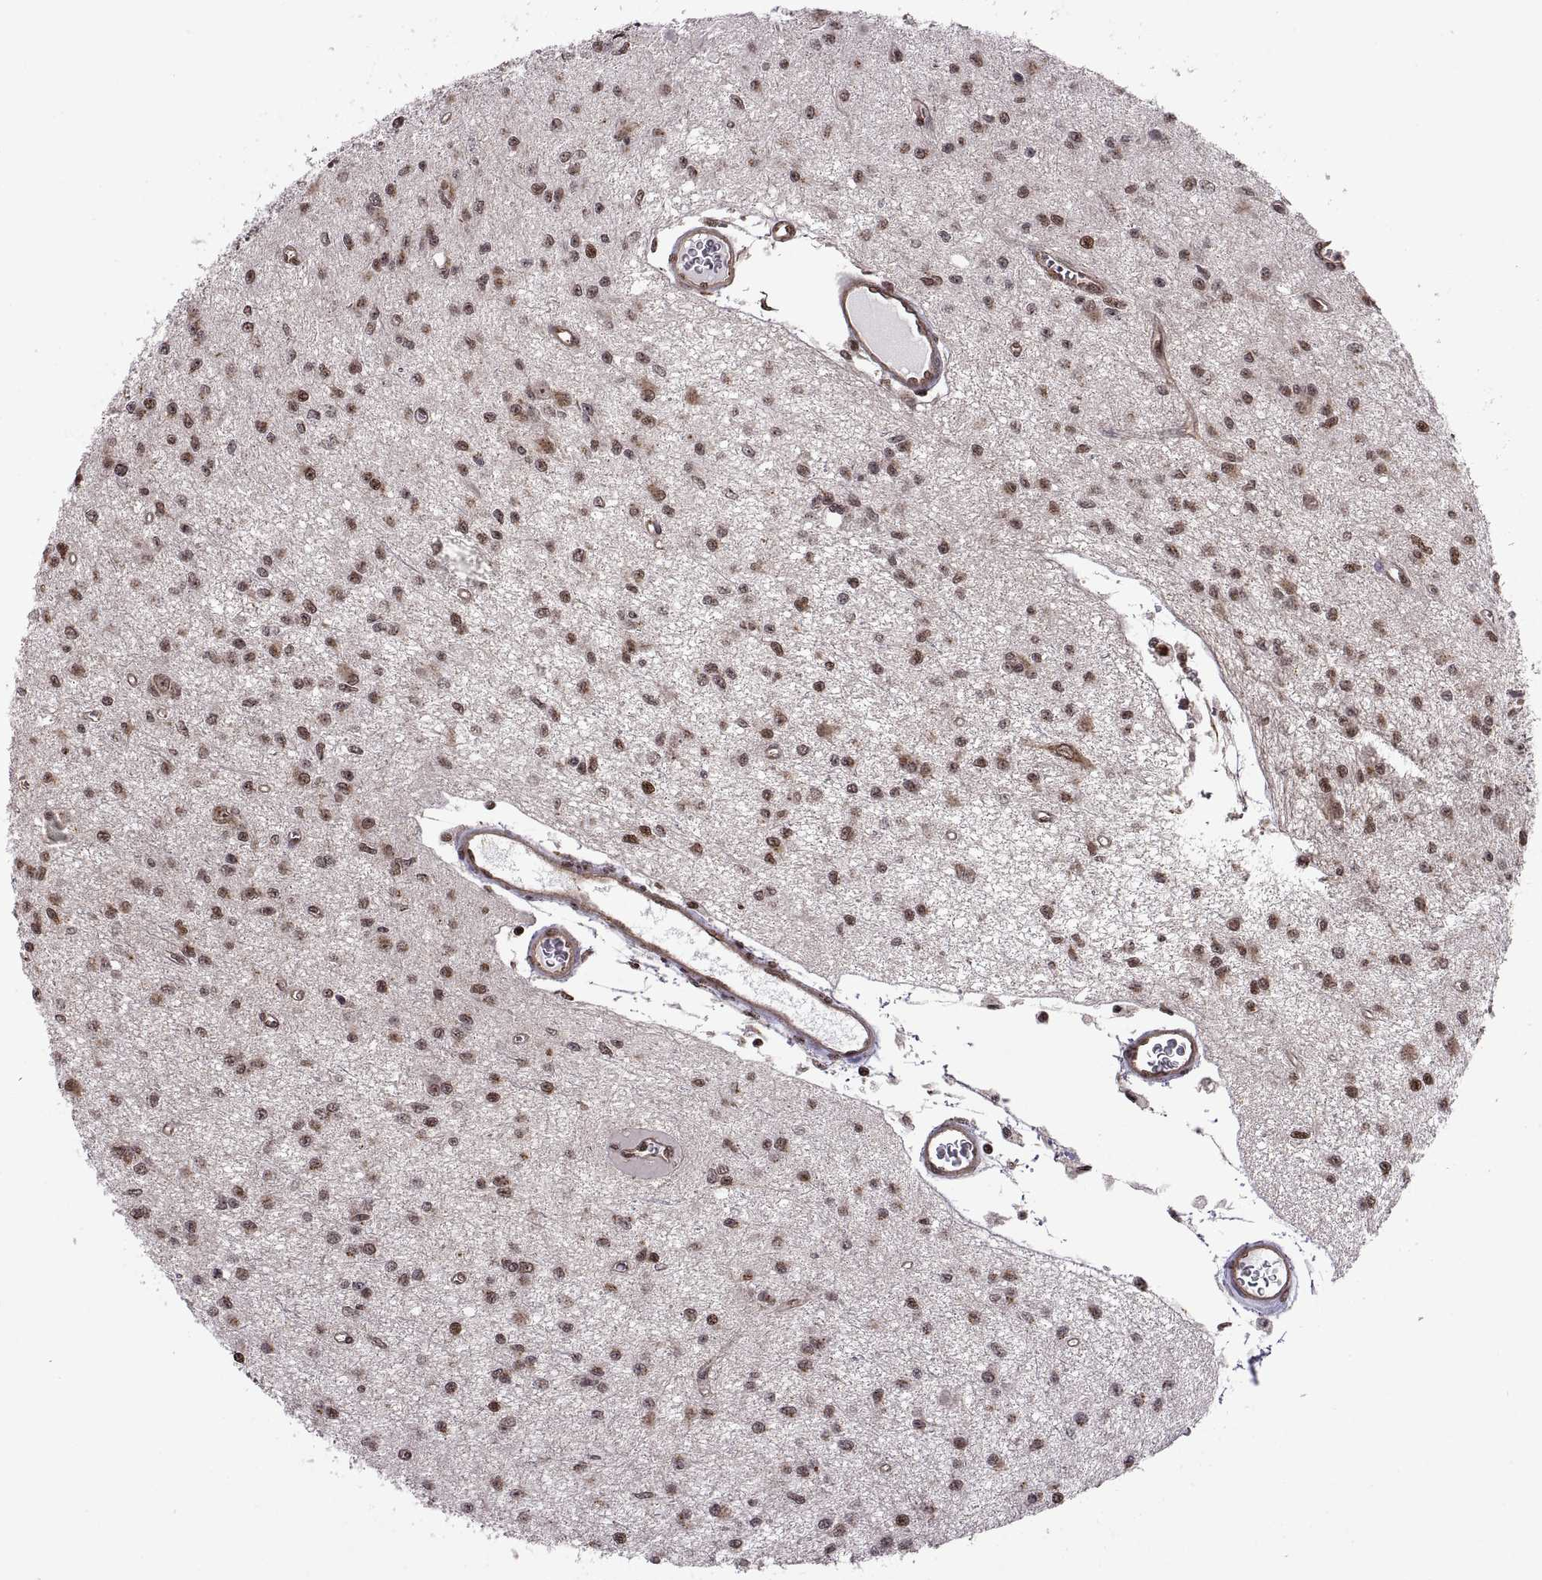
{"staining": {"intensity": "moderate", "quantity": ">75%", "location": "nuclear"}, "tissue": "glioma", "cell_type": "Tumor cells", "image_type": "cancer", "snomed": [{"axis": "morphology", "description": "Glioma, malignant, Low grade"}, {"axis": "topography", "description": "Brain"}], "caption": "Immunohistochemical staining of malignant glioma (low-grade) reveals medium levels of moderate nuclear staining in about >75% of tumor cells.", "gene": "ARRB1", "patient": {"sex": "female", "age": 45}}